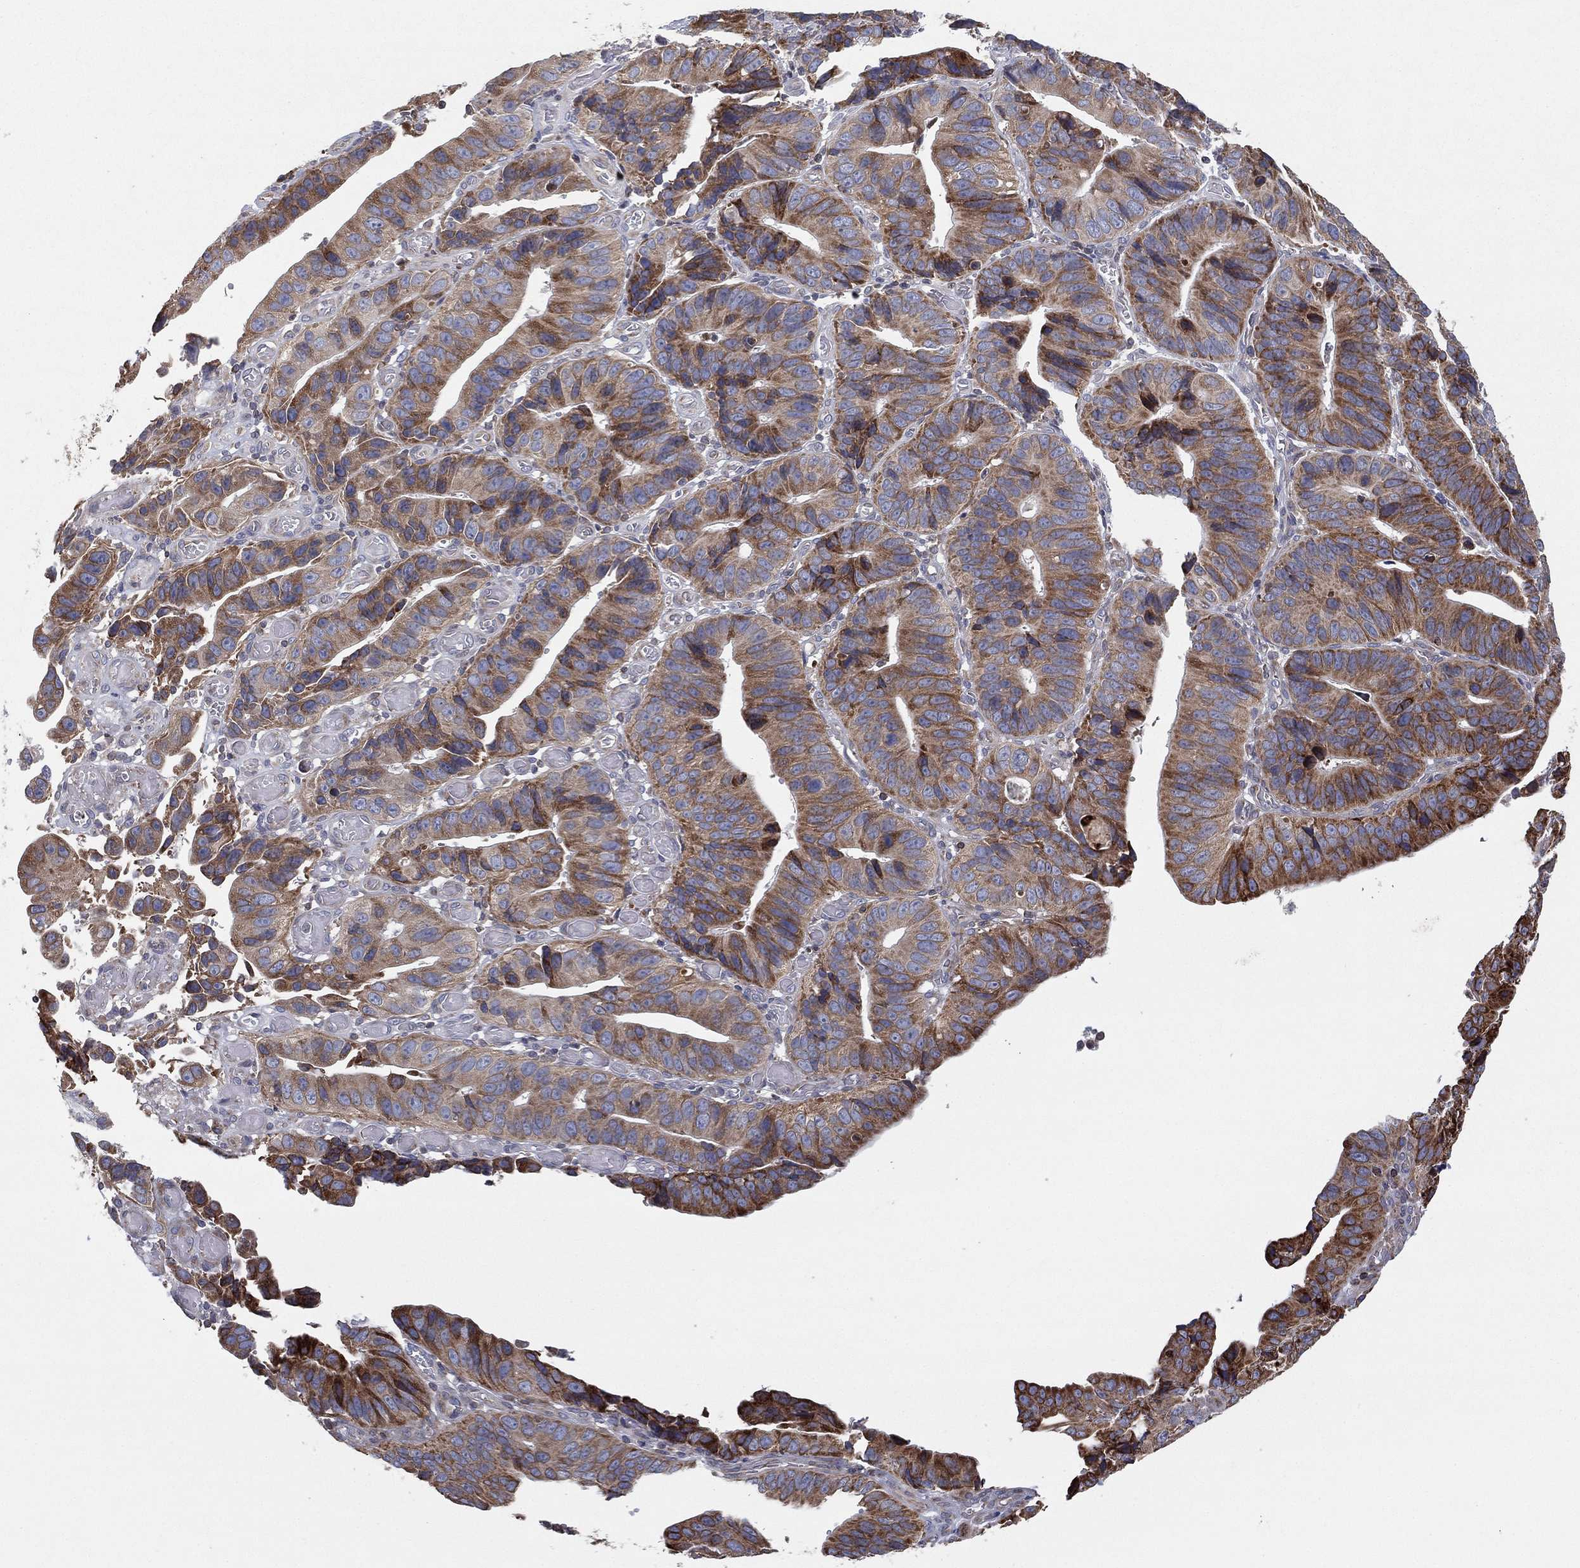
{"staining": {"intensity": "moderate", "quantity": ">75%", "location": "cytoplasmic/membranous"}, "tissue": "stomach cancer", "cell_type": "Tumor cells", "image_type": "cancer", "snomed": [{"axis": "morphology", "description": "Adenocarcinoma, NOS"}, {"axis": "topography", "description": "Stomach"}], "caption": "A brown stain labels moderate cytoplasmic/membranous expression of a protein in stomach cancer (adenocarcinoma) tumor cells.", "gene": "CYB5B", "patient": {"sex": "male", "age": 84}}